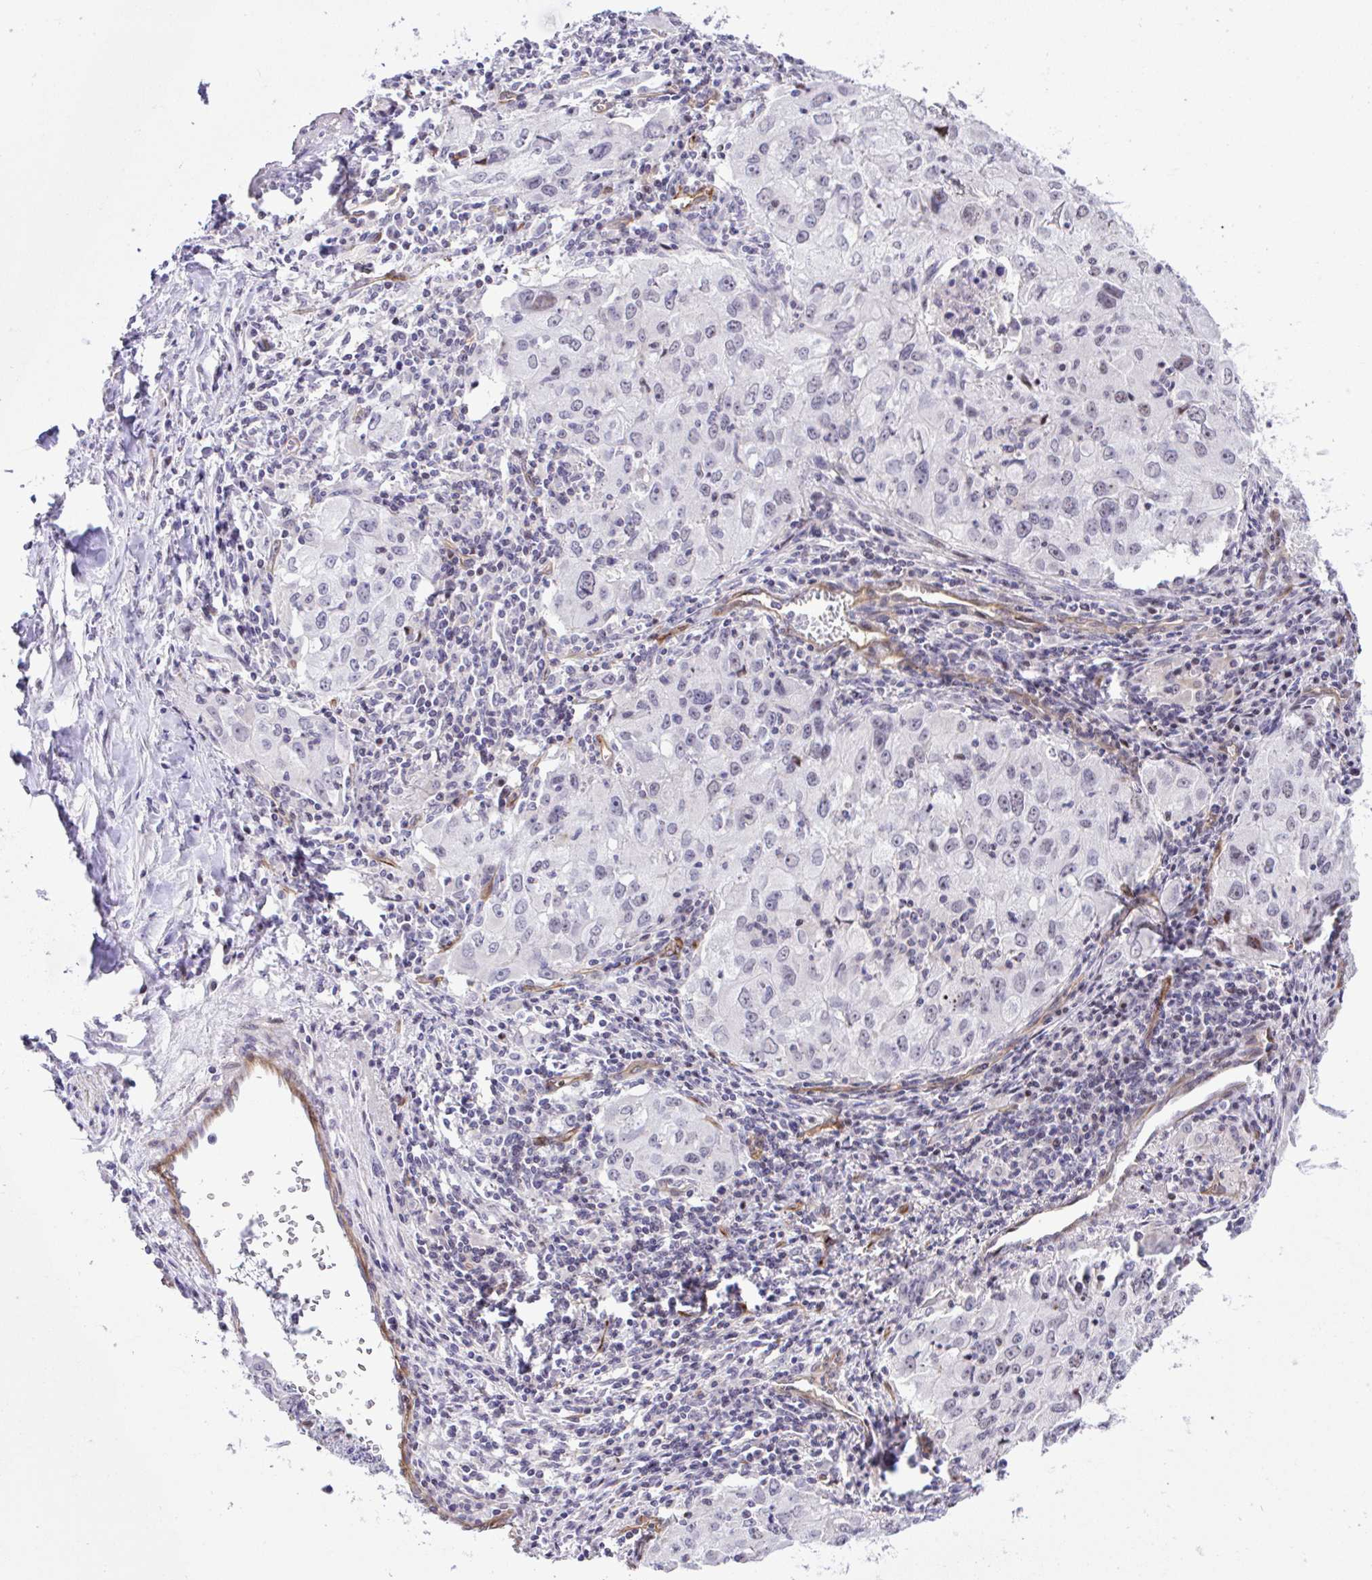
{"staining": {"intensity": "negative", "quantity": "none", "location": "none"}, "tissue": "lung cancer", "cell_type": "Tumor cells", "image_type": "cancer", "snomed": [{"axis": "morphology", "description": "Adenocarcinoma, NOS"}, {"axis": "morphology", "description": "Adenocarcinoma, metastatic, NOS"}, {"axis": "topography", "description": "Lymph node"}, {"axis": "topography", "description": "Lung"}], "caption": "The IHC histopathology image has no significant expression in tumor cells of metastatic adenocarcinoma (lung) tissue.", "gene": "FBXO34", "patient": {"sex": "female", "age": 42}}